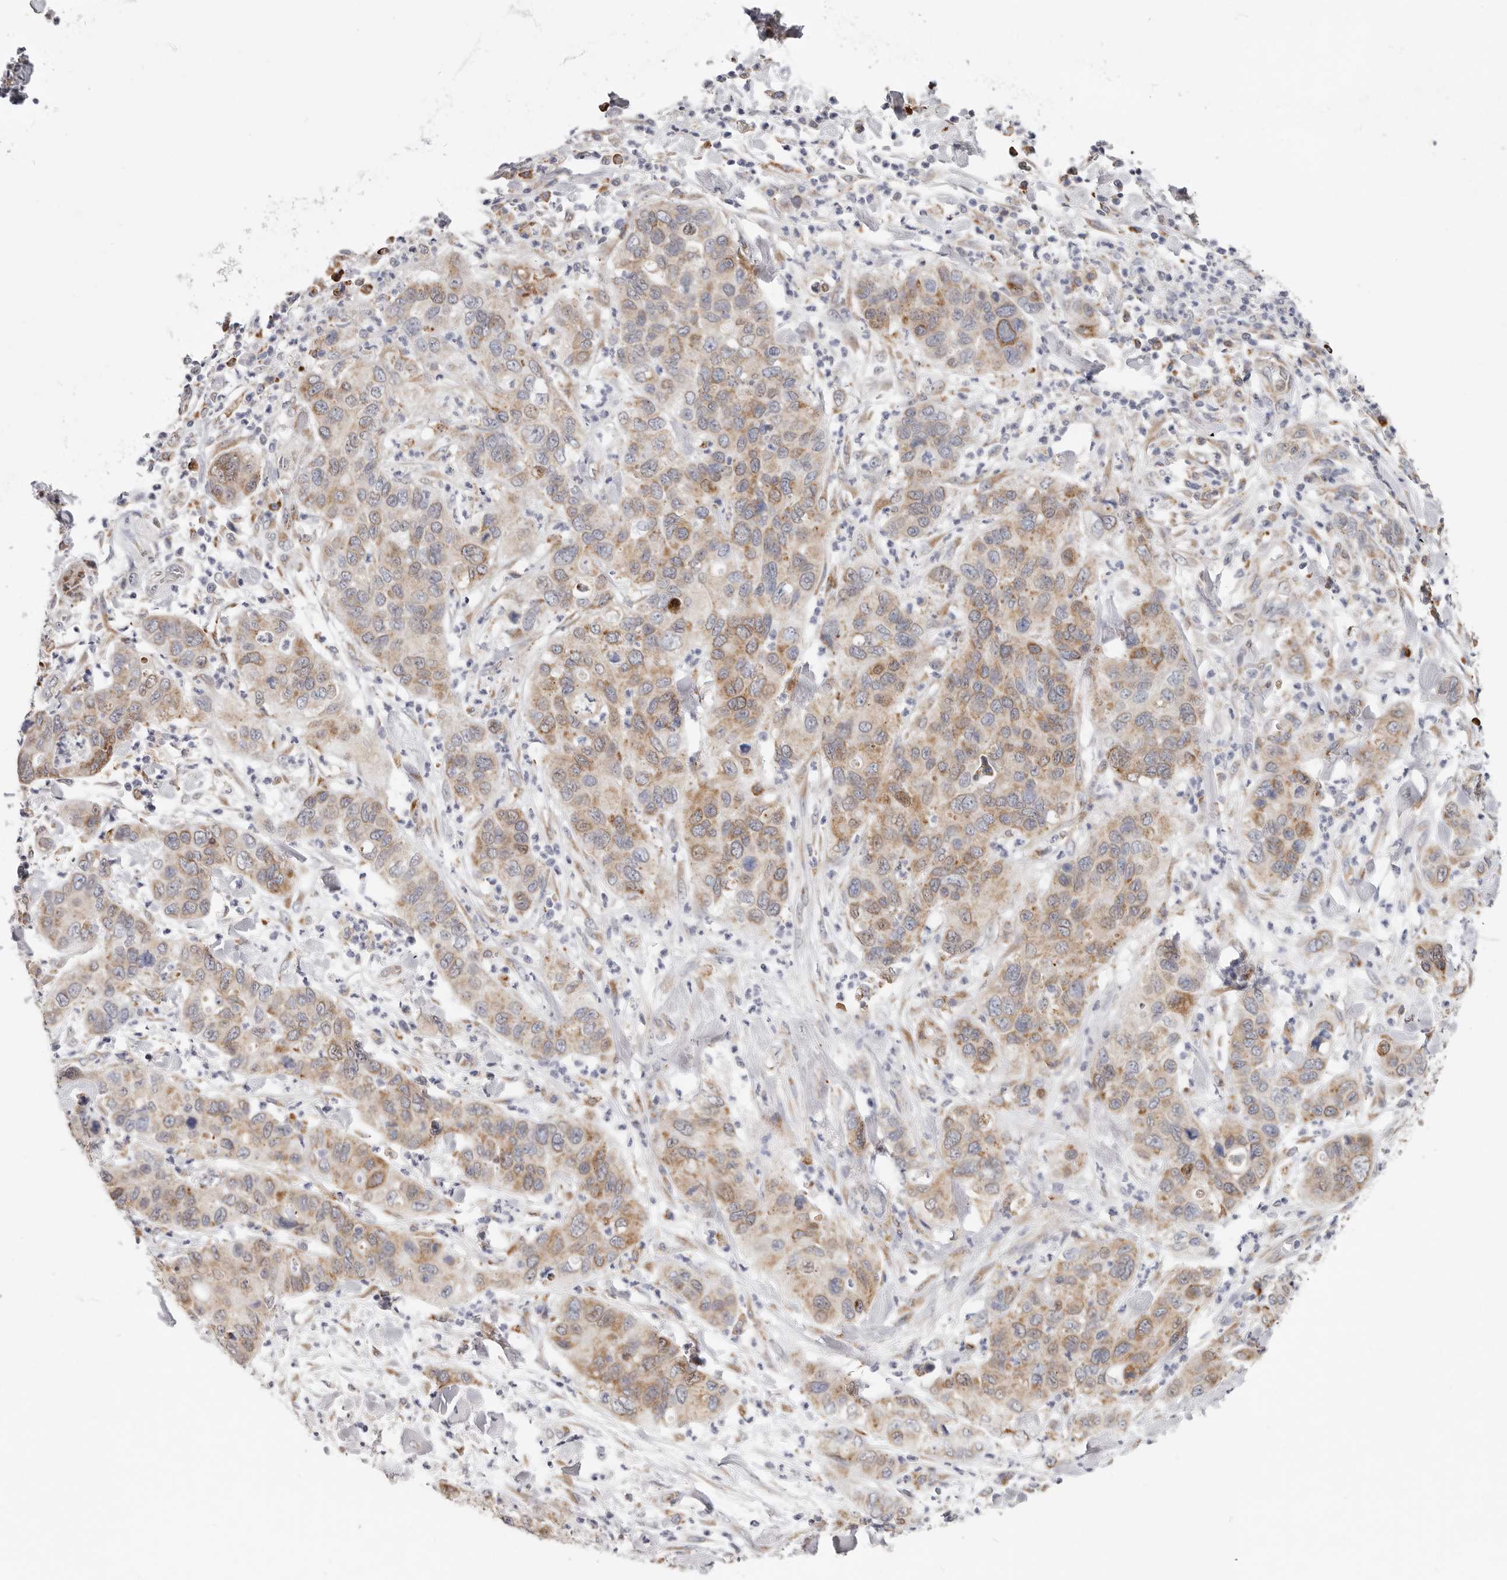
{"staining": {"intensity": "moderate", "quantity": "25%-75%", "location": "cytoplasmic/membranous"}, "tissue": "pancreatic cancer", "cell_type": "Tumor cells", "image_type": "cancer", "snomed": [{"axis": "morphology", "description": "Adenocarcinoma, NOS"}, {"axis": "topography", "description": "Pancreas"}], "caption": "Immunohistochemical staining of pancreatic cancer (adenocarcinoma) shows medium levels of moderate cytoplasmic/membranous positivity in approximately 25%-75% of tumor cells.", "gene": "IL32", "patient": {"sex": "female", "age": 71}}